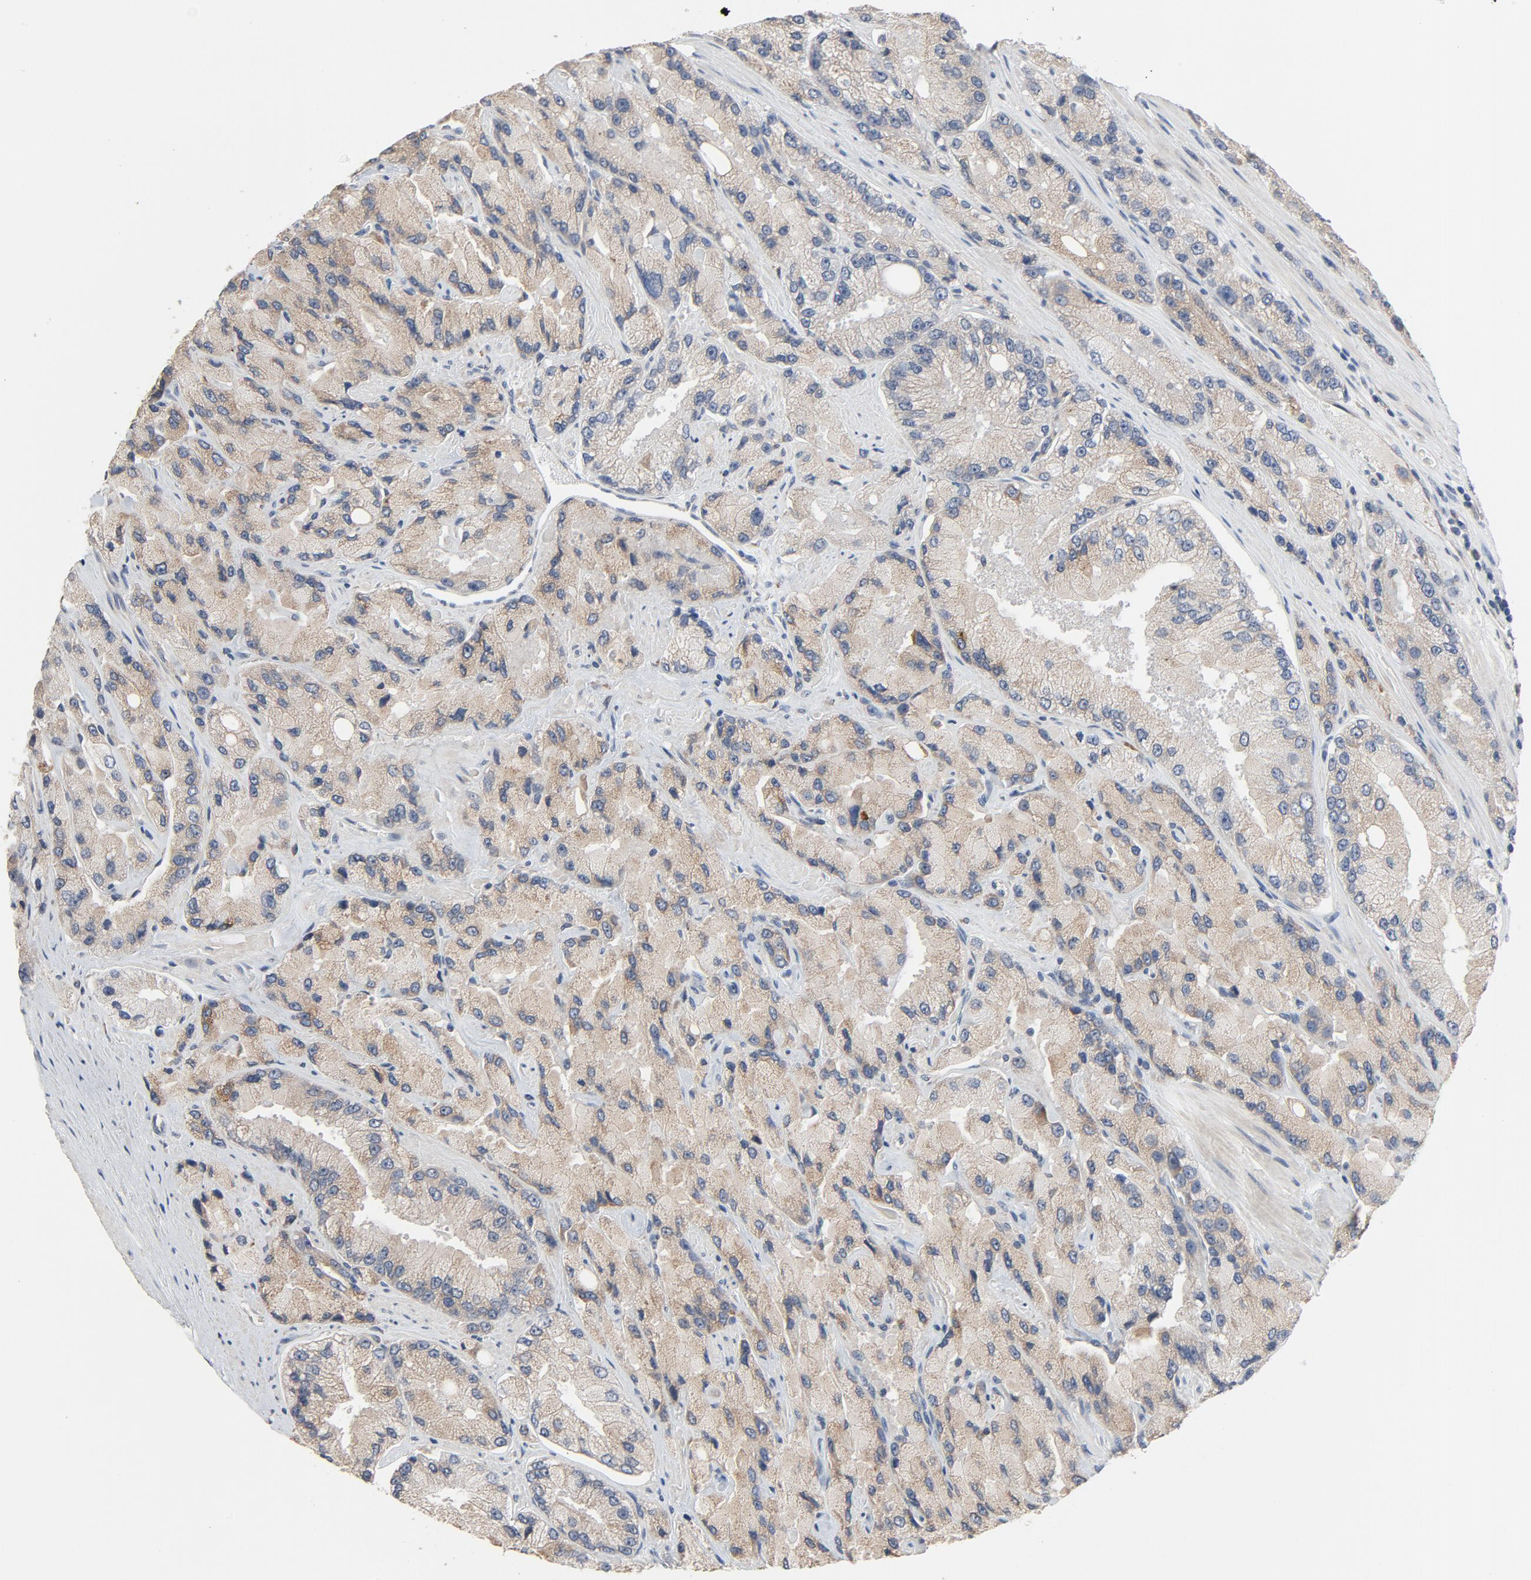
{"staining": {"intensity": "weak", "quantity": "25%-75%", "location": "cytoplasmic/membranous"}, "tissue": "prostate cancer", "cell_type": "Tumor cells", "image_type": "cancer", "snomed": [{"axis": "morphology", "description": "Adenocarcinoma, High grade"}, {"axis": "topography", "description": "Prostate"}], "caption": "Human prostate cancer stained for a protein (brown) reveals weak cytoplasmic/membranous positive expression in about 25%-75% of tumor cells.", "gene": "TLR4", "patient": {"sex": "male", "age": 58}}